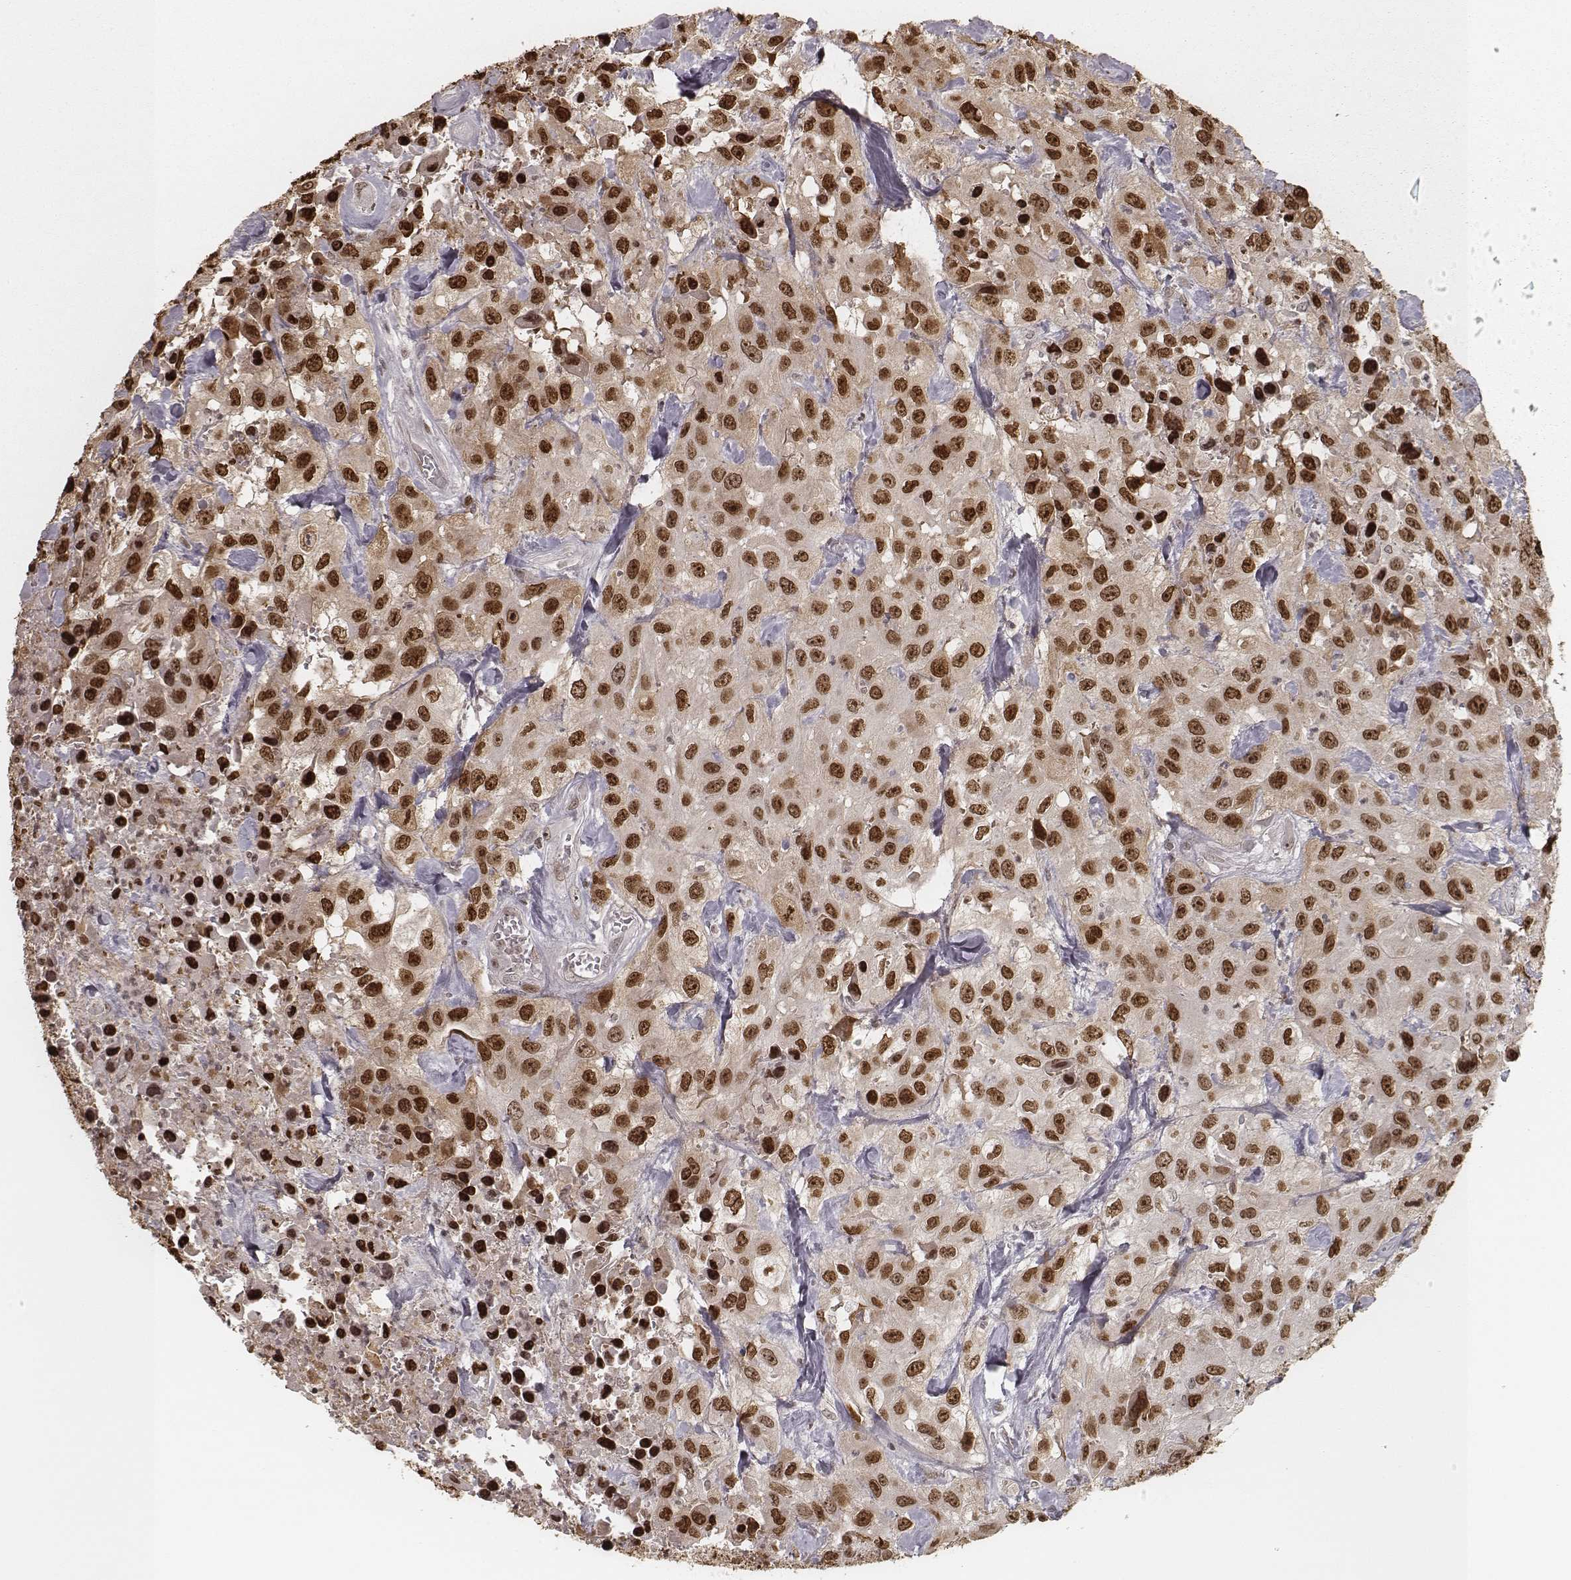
{"staining": {"intensity": "strong", "quantity": ">75%", "location": "nuclear"}, "tissue": "urothelial cancer", "cell_type": "Tumor cells", "image_type": "cancer", "snomed": [{"axis": "morphology", "description": "Urothelial carcinoma, High grade"}, {"axis": "topography", "description": "Urinary bladder"}], "caption": "Tumor cells display high levels of strong nuclear expression in about >75% of cells in human urothelial cancer.", "gene": "HMGA2", "patient": {"sex": "male", "age": 79}}